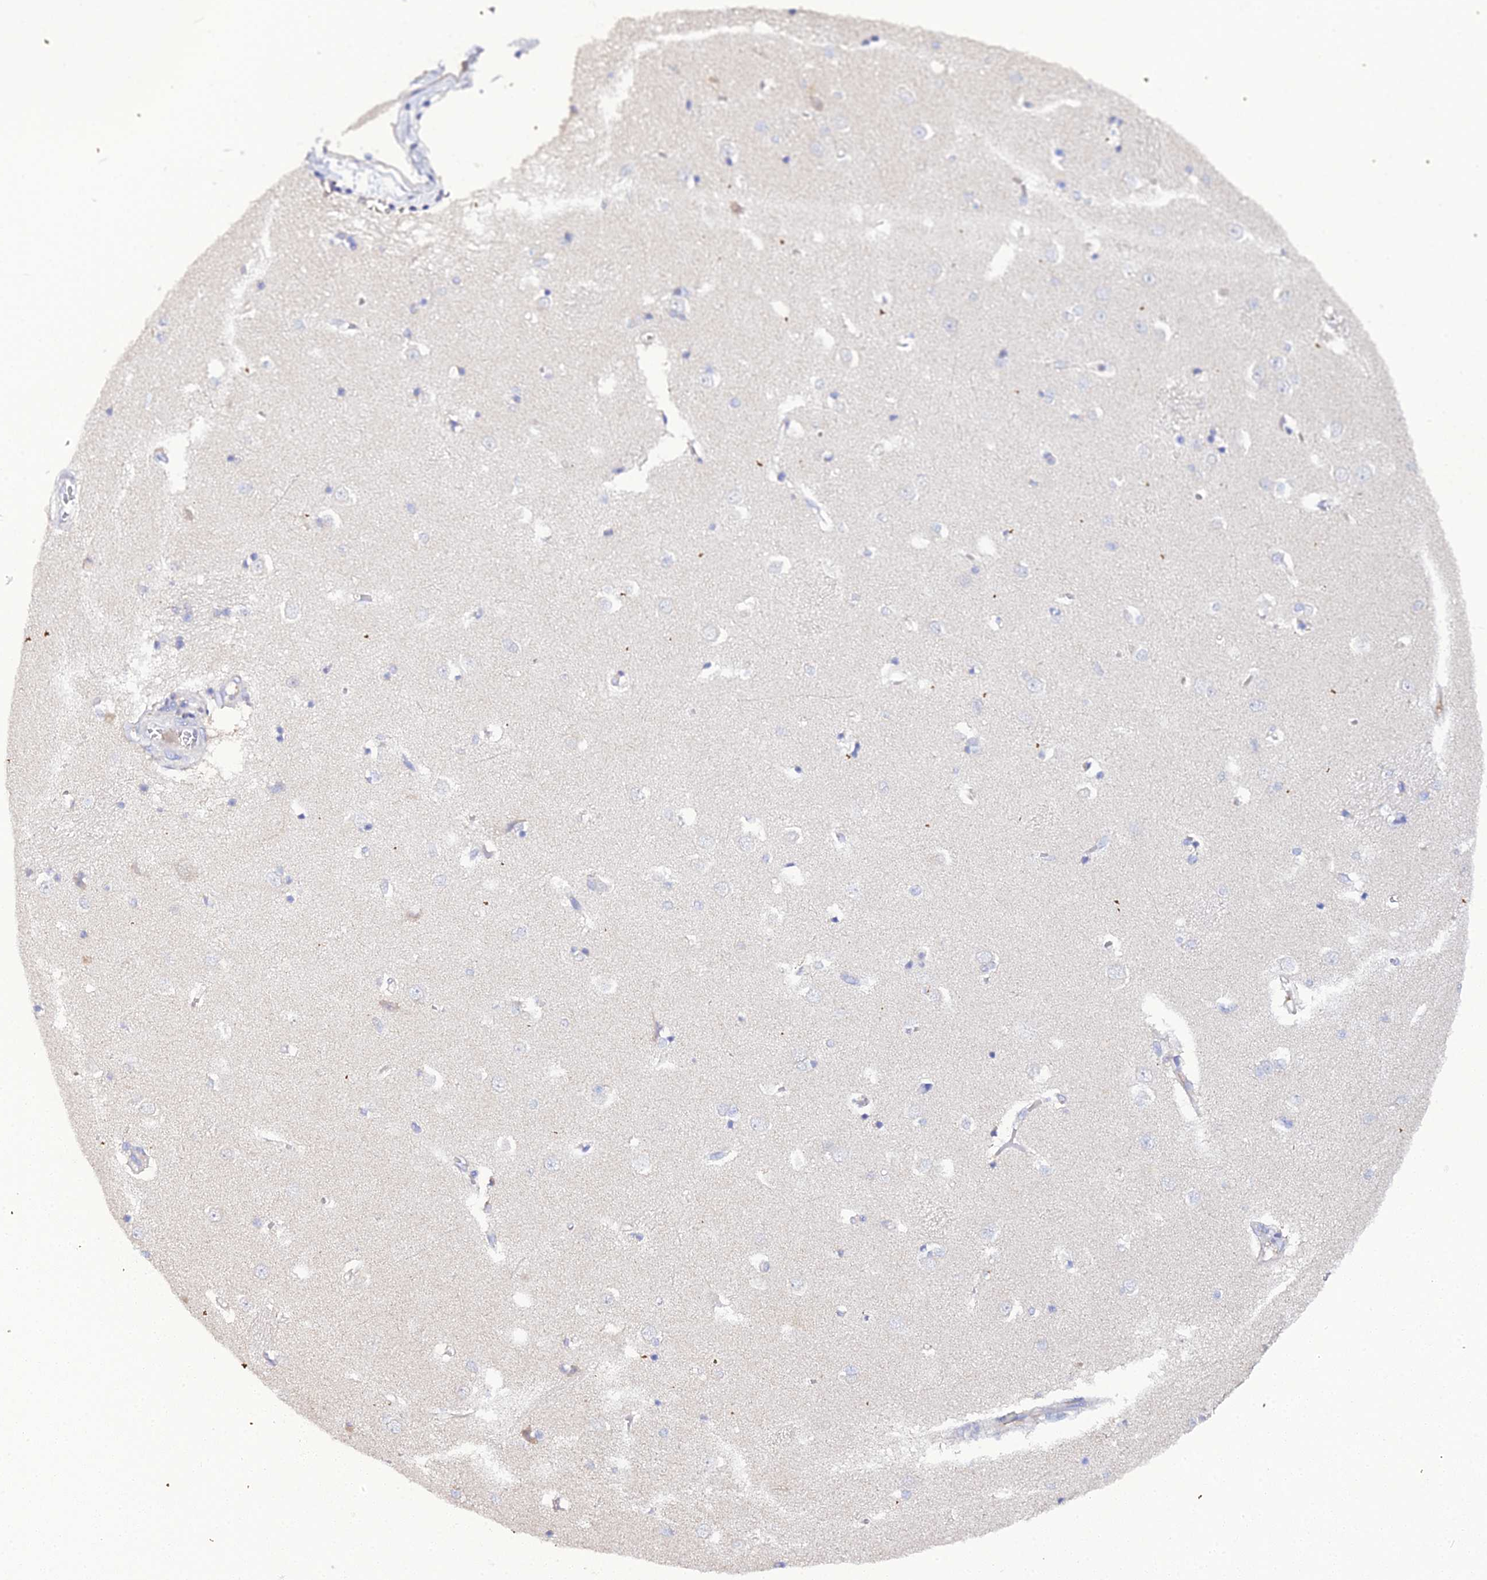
{"staining": {"intensity": "negative", "quantity": "none", "location": "none"}, "tissue": "caudate", "cell_type": "Glial cells", "image_type": "normal", "snomed": [{"axis": "morphology", "description": "Normal tissue, NOS"}, {"axis": "topography", "description": "Lateral ventricle wall"}], "caption": "High power microscopy image of an immunohistochemistry micrograph of unremarkable caudate, revealing no significant positivity in glial cells.", "gene": "SCX", "patient": {"sex": "male", "age": 37}}